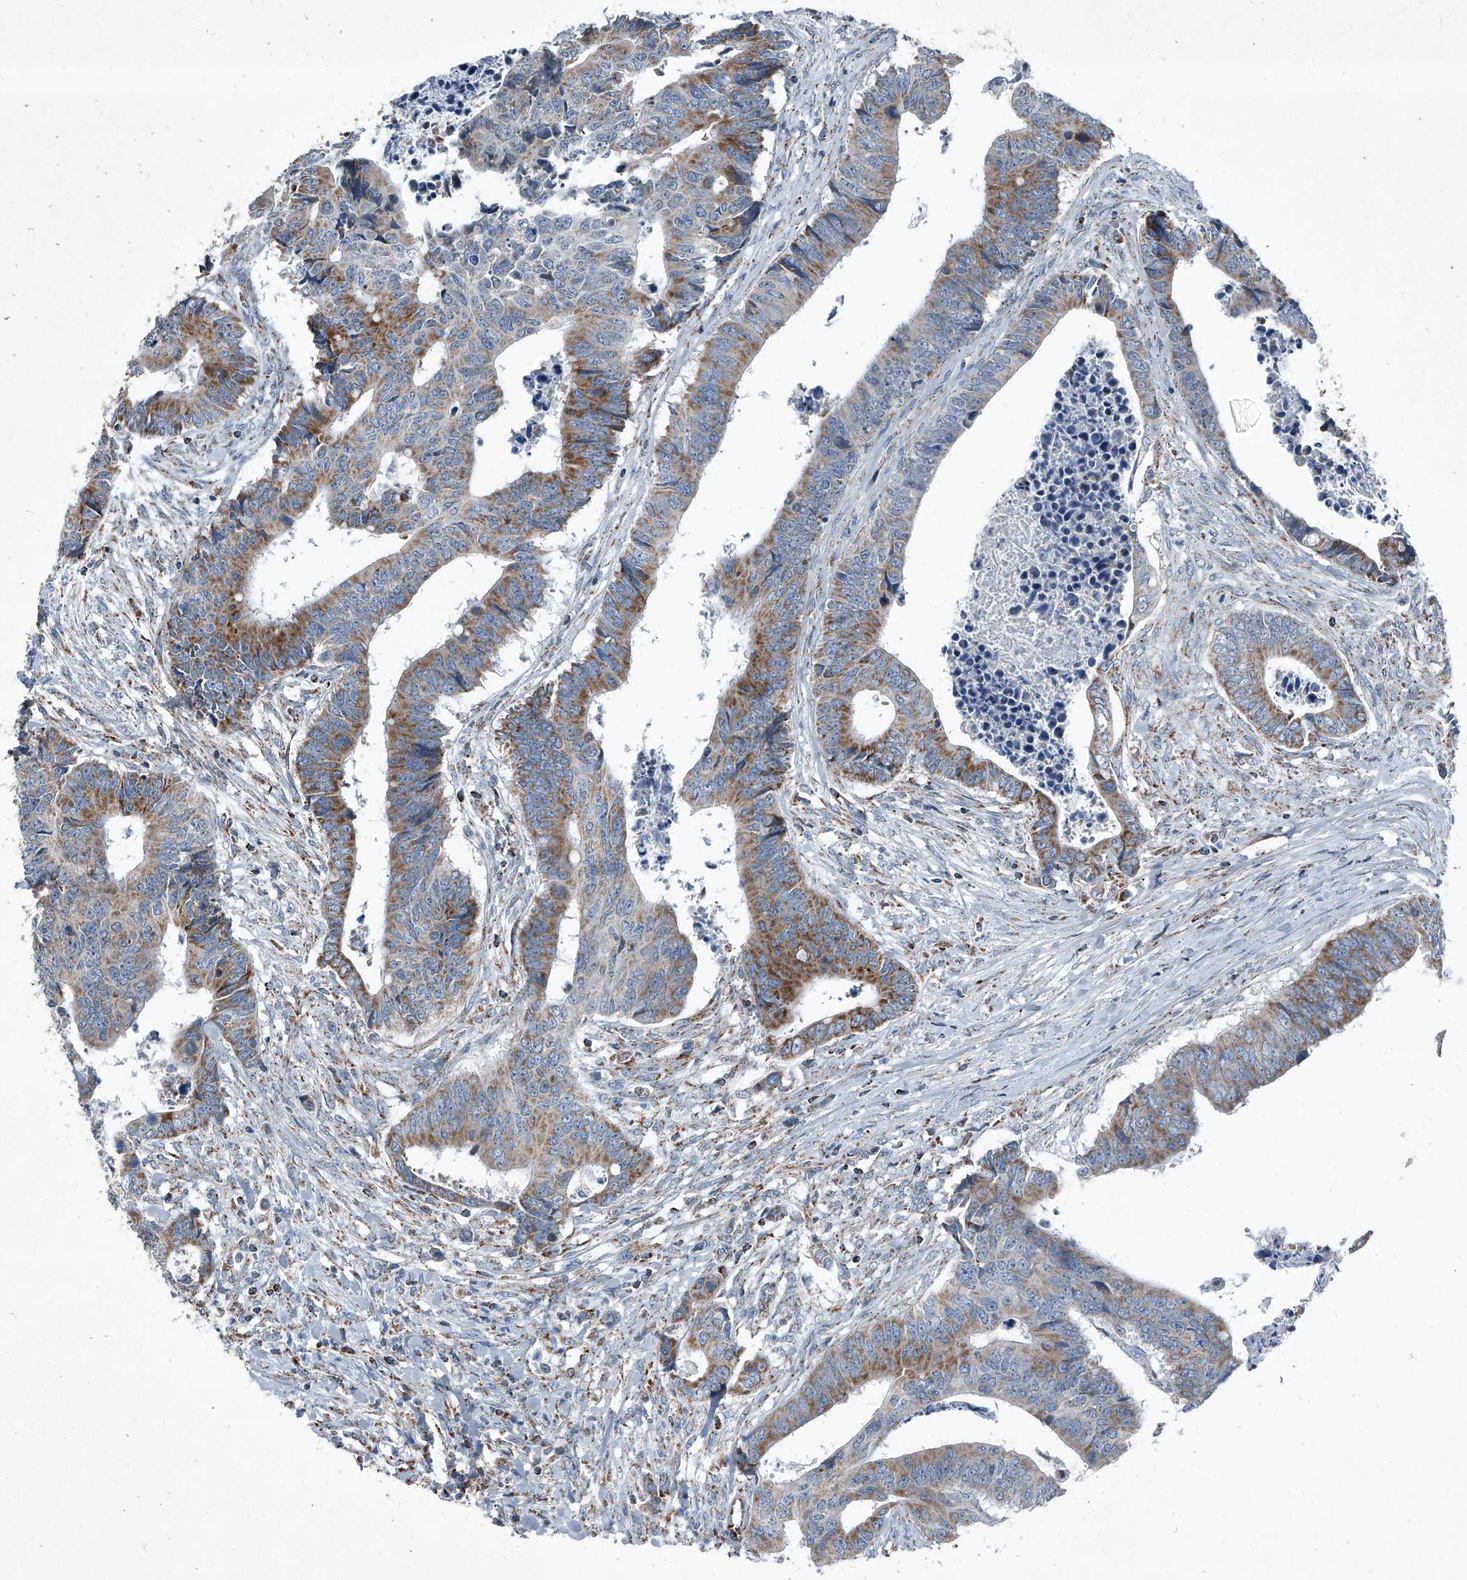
{"staining": {"intensity": "moderate", "quantity": "25%-75%", "location": "cytoplasmic/membranous"}, "tissue": "colorectal cancer", "cell_type": "Tumor cells", "image_type": "cancer", "snomed": [{"axis": "morphology", "description": "Adenocarcinoma, NOS"}, {"axis": "topography", "description": "Rectum"}], "caption": "Approximately 25%-75% of tumor cells in colorectal adenocarcinoma show moderate cytoplasmic/membranous protein expression as visualized by brown immunohistochemical staining.", "gene": "CHRNA7", "patient": {"sex": "male", "age": 84}}